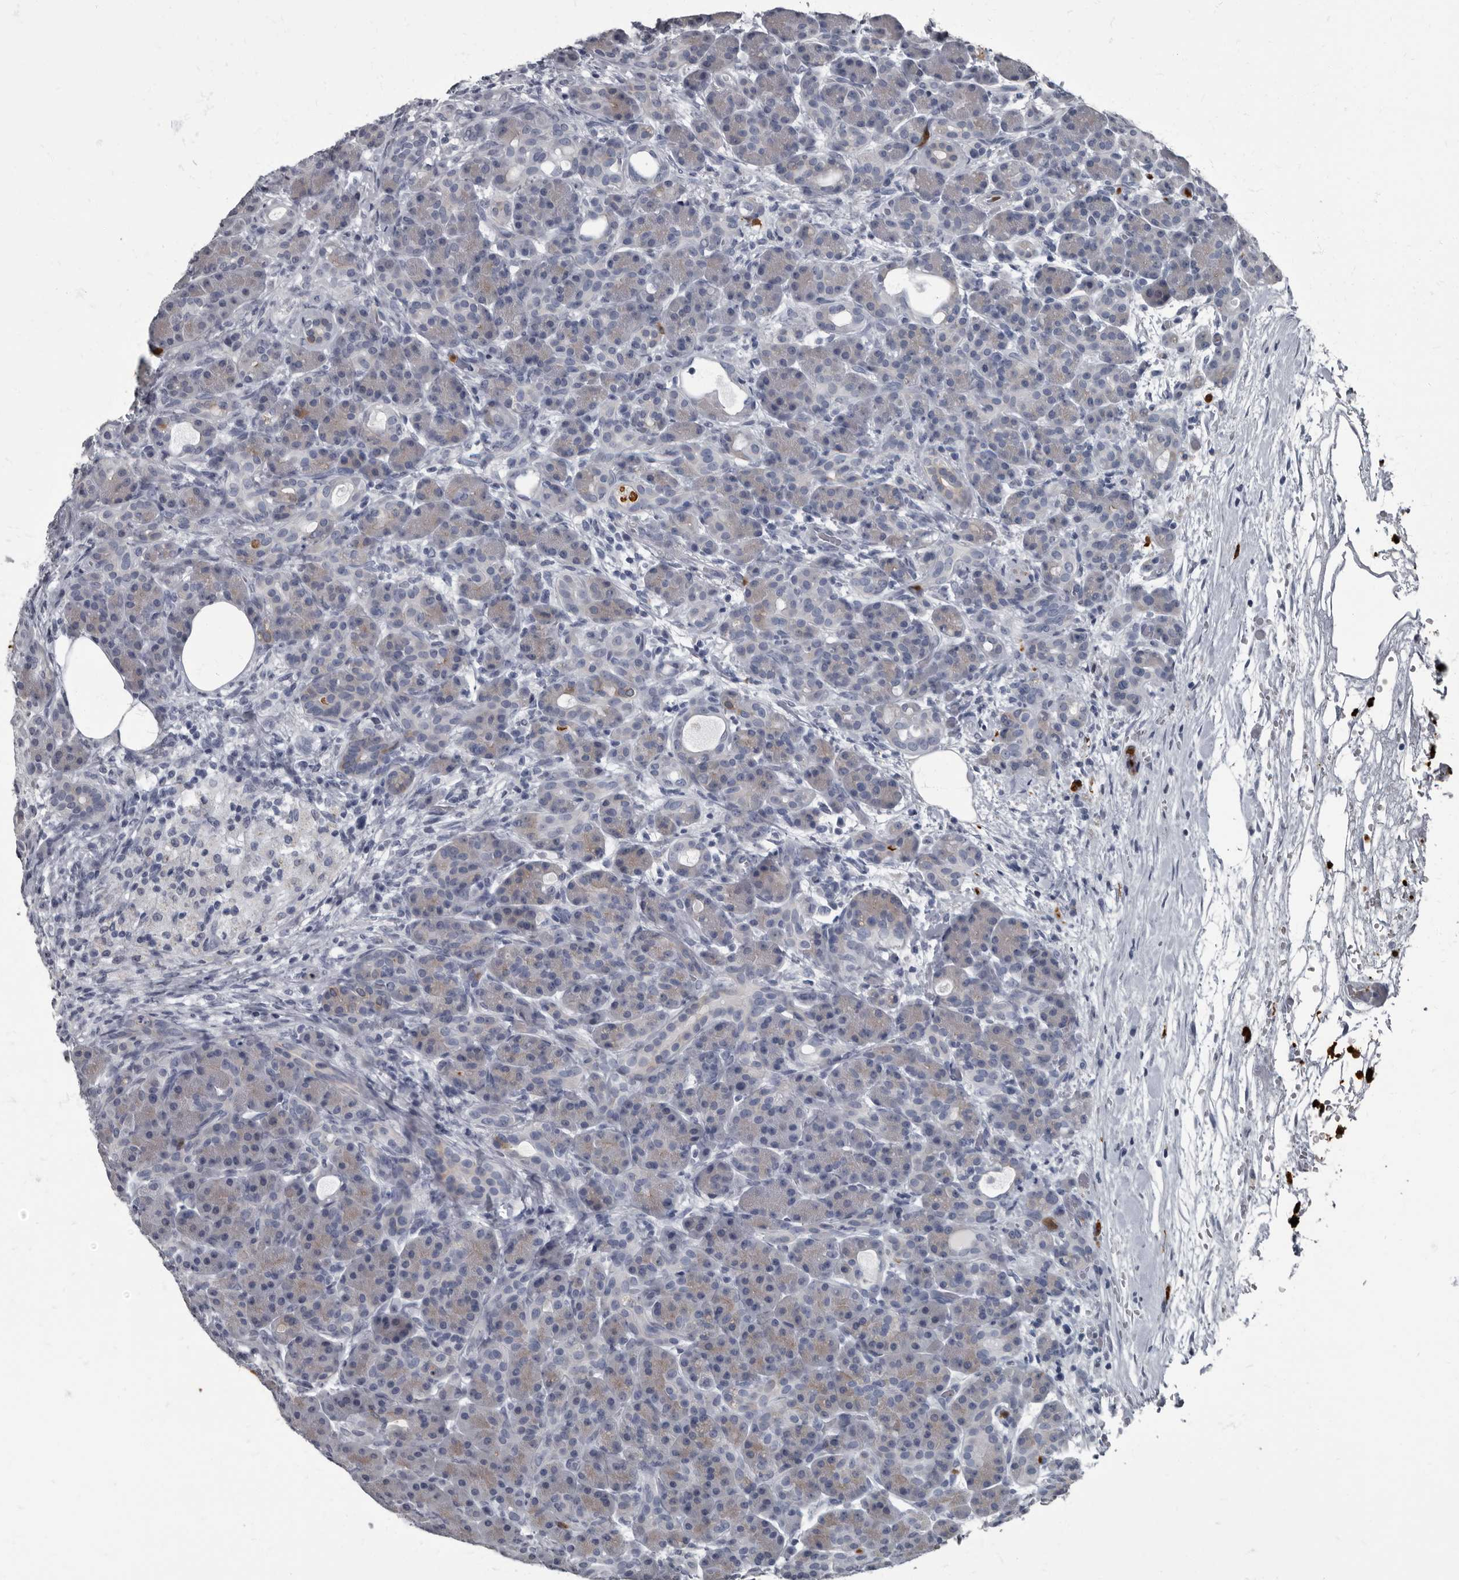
{"staining": {"intensity": "weak", "quantity": "<25%", "location": "cytoplasmic/membranous"}, "tissue": "pancreas", "cell_type": "Exocrine glandular cells", "image_type": "normal", "snomed": [{"axis": "morphology", "description": "Normal tissue, NOS"}, {"axis": "topography", "description": "Pancreas"}], "caption": "Immunohistochemistry histopathology image of normal human pancreas stained for a protein (brown), which exhibits no positivity in exocrine glandular cells. The staining is performed using DAB brown chromogen with nuclei counter-stained in using hematoxylin.", "gene": "TPD52L1", "patient": {"sex": "male", "age": 63}}